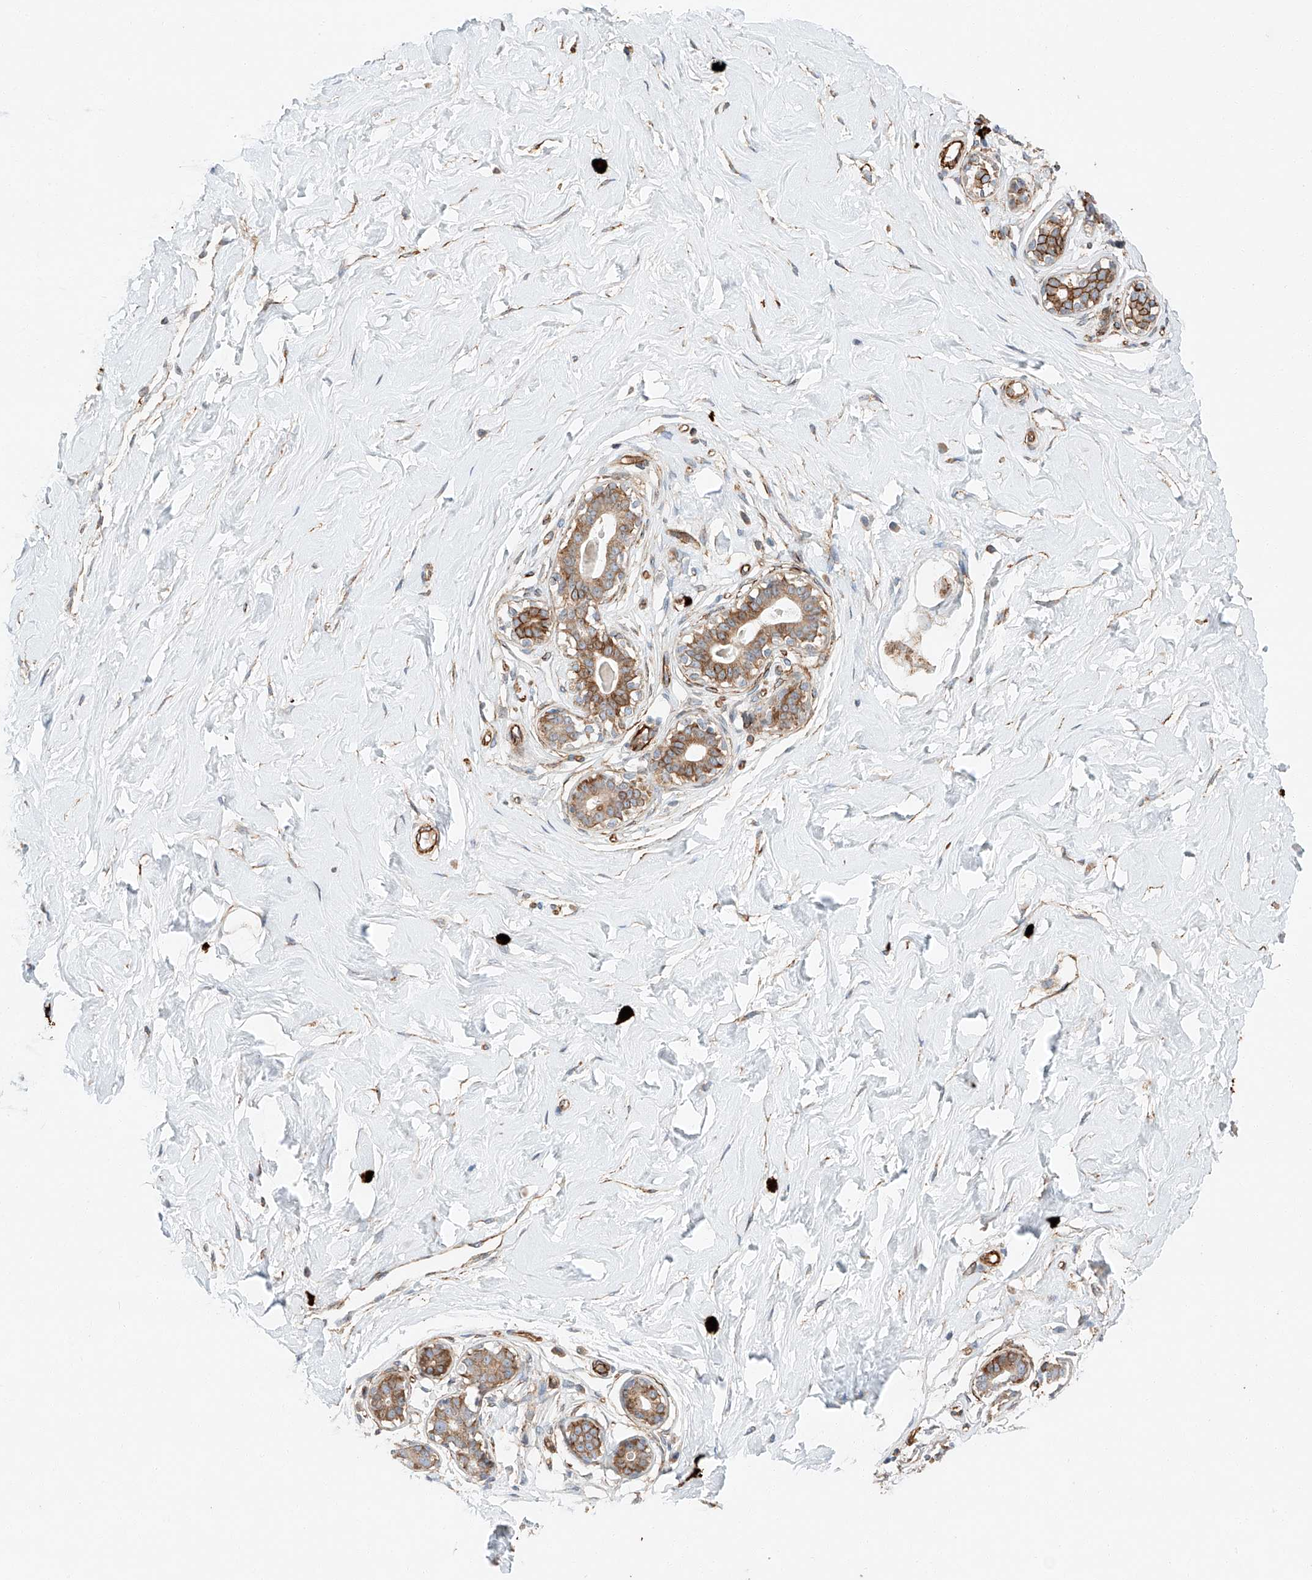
{"staining": {"intensity": "negative", "quantity": ">75%", "location": "cytoplasmic/membranous"}, "tissue": "breast", "cell_type": "Adipocytes", "image_type": "normal", "snomed": [{"axis": "morphology", "description": "Normal tissue, NOS"}, {"axis": "morphology", "description": "Adenoma, NOS"}, {"axis": "topography", "description": "Breast"}], "caption": "This is an immunohistochemistry (IHC) image of benign human breast. There is no expression in adipocytes.", "gene": "MINDY4", "patient": {"sex": "female", "age": 23}}